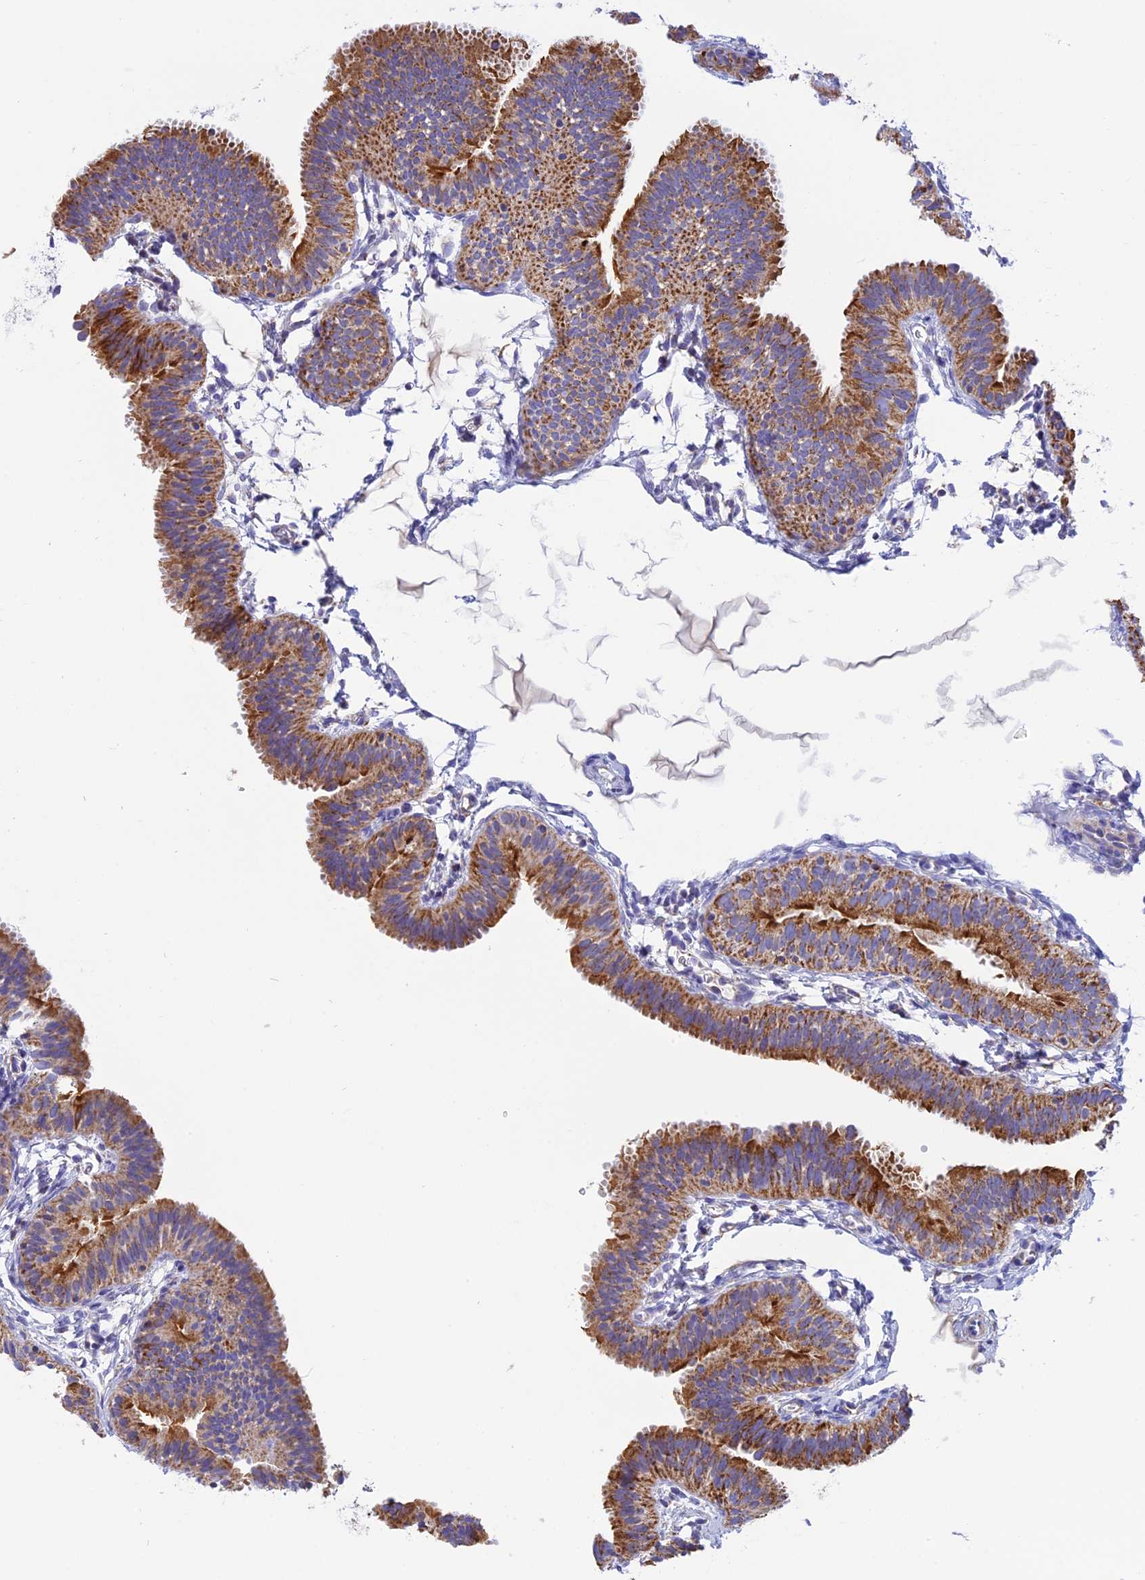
{"staining": {"intensity": "strong", "quantity": ">75%", "location": "cytoplasmic/membranous"}, "tissue": "fallopian tube", "cell_type": "Glandular cells", "image_type": "normal", "snomed": [{"axis": "morphology", "description": "Normal tissue, NOS"}, {"axis": "topography", "description": "Fallopian tube"}], "caption": "A high amount of strong cytoplasmic/membranous staining is identified in approximately >75% of glandular cells in unremarkable fallopian tube. The protein is stained brown, and the nuclei are stained in blue (DAB IHC with brightfield microscopy, high magnification).", "gene": "KCNG1", "patient": {"sex": "female", "age": 35}}